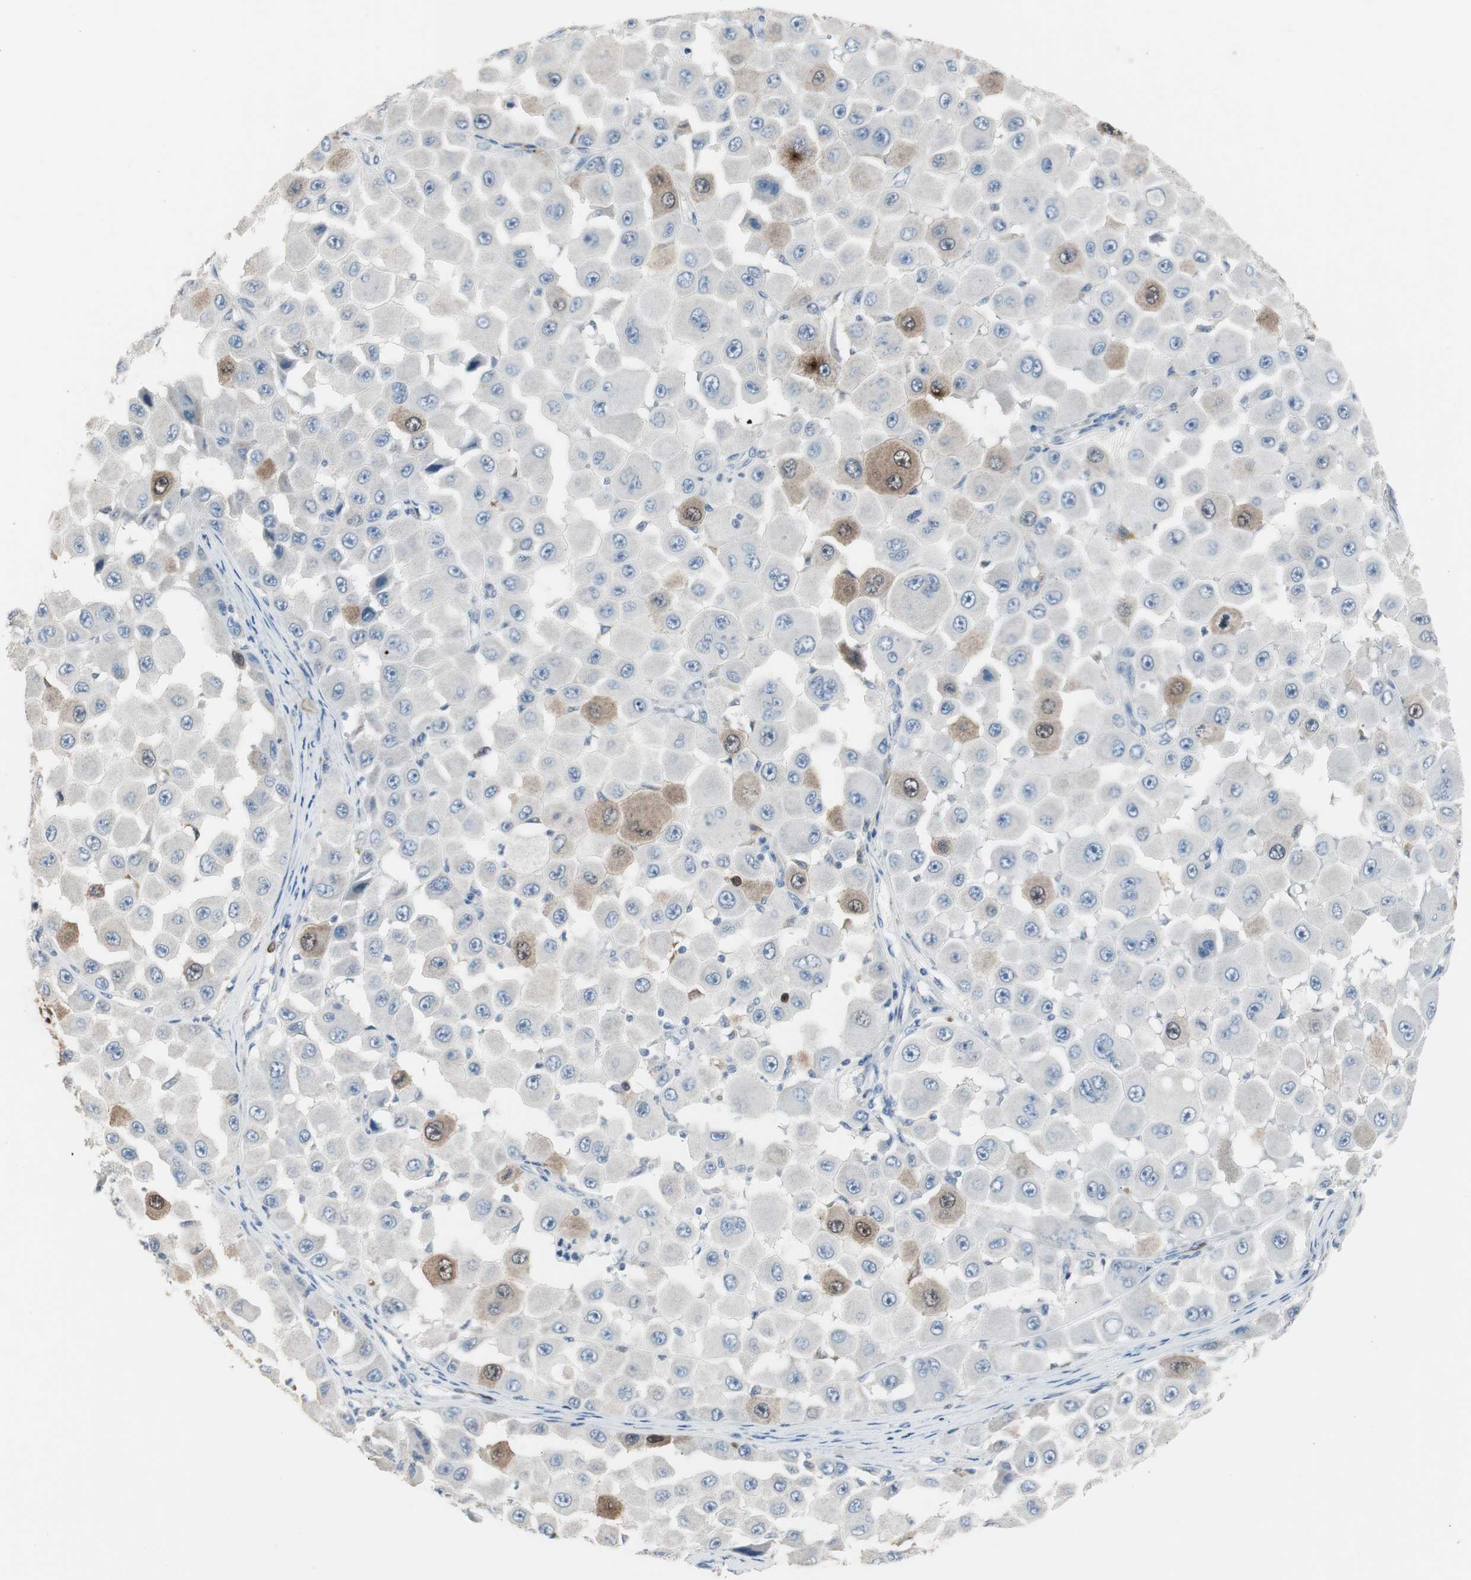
{"staining": {"intensity": "moderate", "quantity": "<25%", "location": "cytoplasmic/membranous"}, "tissue": "melanoma", "cell_type": "Tumor cells", "image_type": "cancer", "snomed": [{"axis": "morphology", "description": "Malignant melanoma, NOS"}, {"axis": "topography", "description": "Skin"}], "caption": "There is low levels of moderate cytoplasmic/membranous staining in tumor cells of malignant melanoma, as demonstrated by immunohistochemical staining (brown color).", "gene": "TK1", "patient": {"sex": "female", "age": 81}}